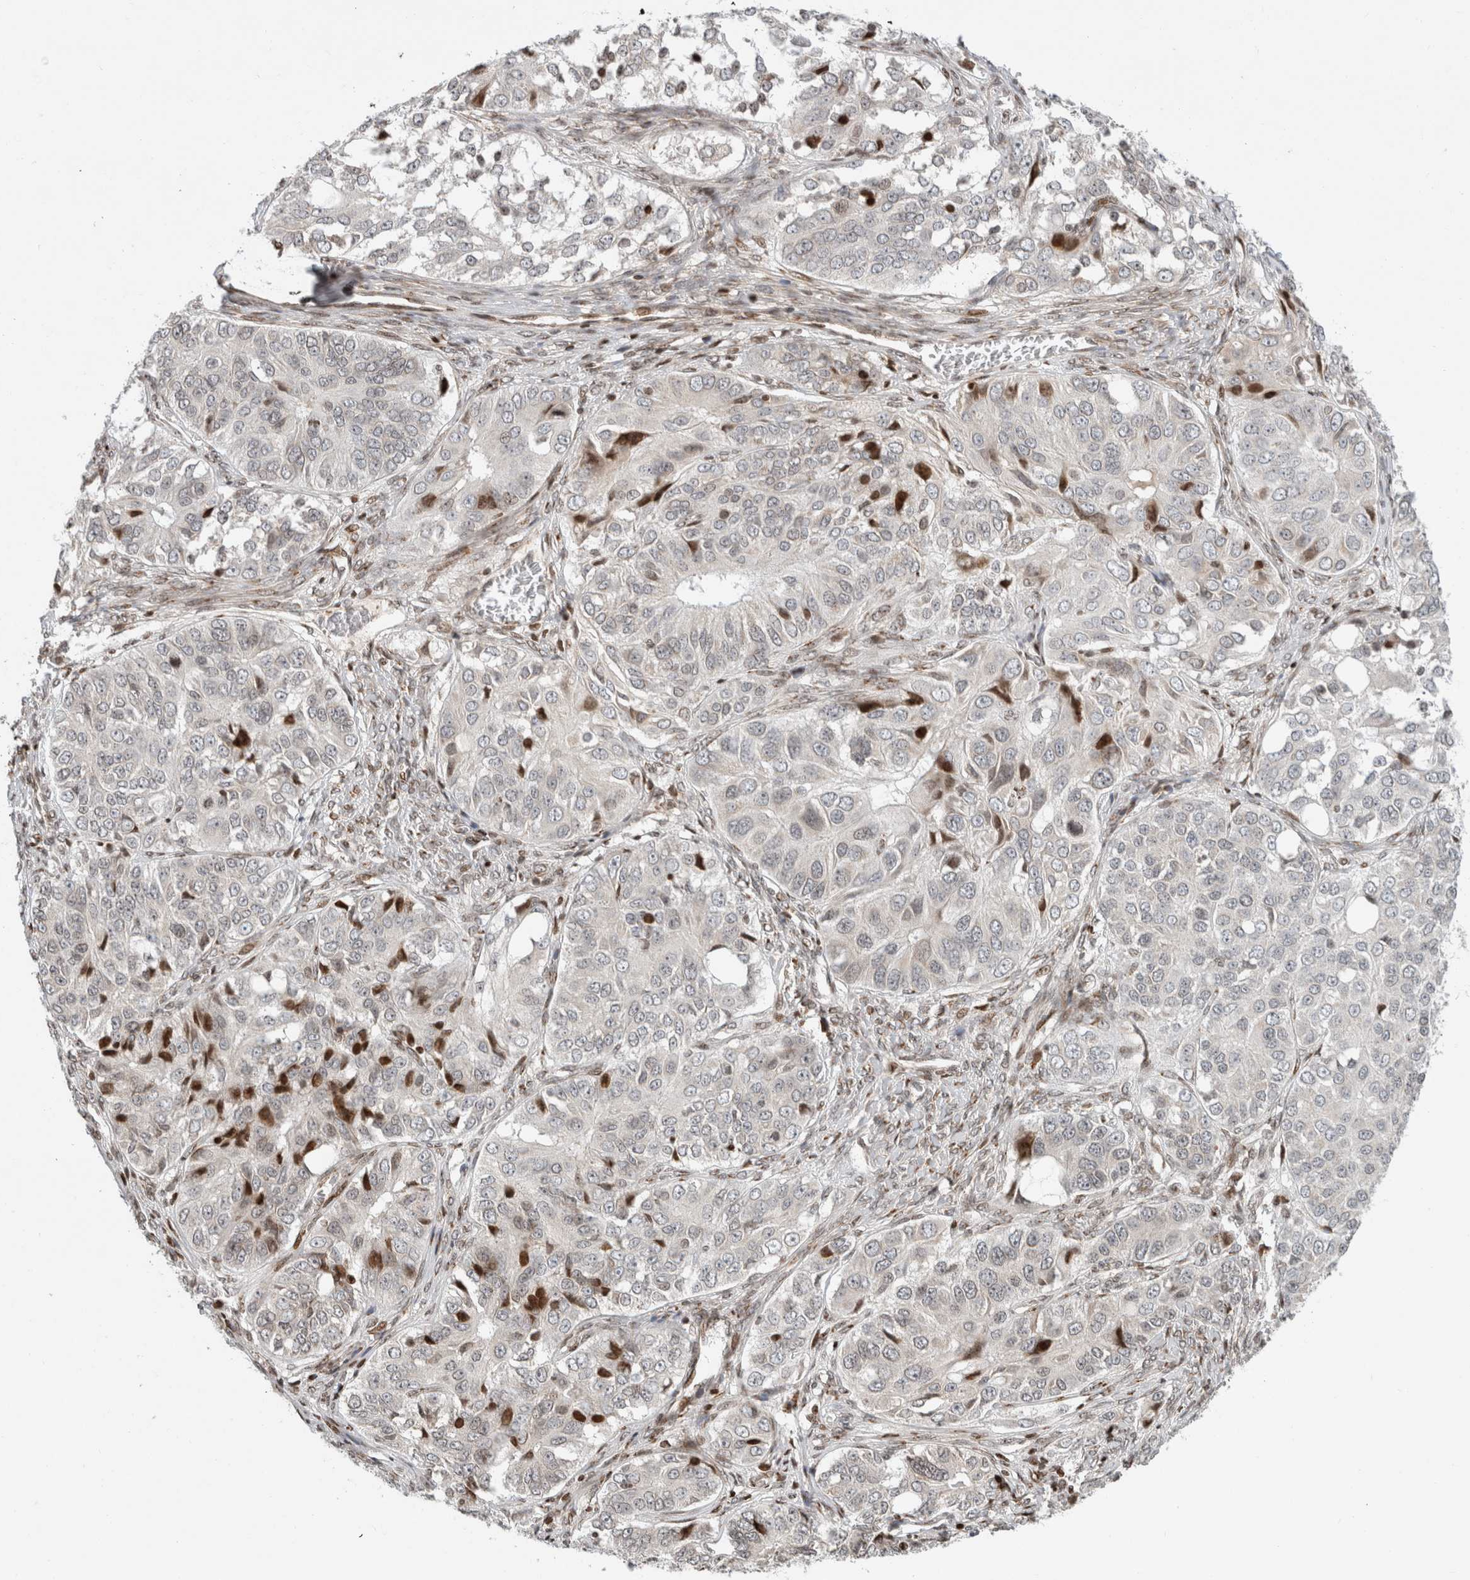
{"staining": {"intensity": "strong", "quantity": "<25%", "location": "nuclear"}, "tissue": "ovarian cancer", "cell_type": "Tumor cells", "image_type": "cancer", "snomed": [{"axis": "morphology", "description": "Carcinoma, endometroid"}, {"axis": "topography", "description": "Ovary"}], "caption": "Immunohistochemical staining of ovarian endometroid carcinoma demonstrates strong nuclear protein staining in approximately <25% of tumor cells. (DAB (3,3'-diaminobenzidine) IHC with brightfield microscopy, high magnification).", "gene": "GINS4", "patient": {"sex": "female", "age": 51}}